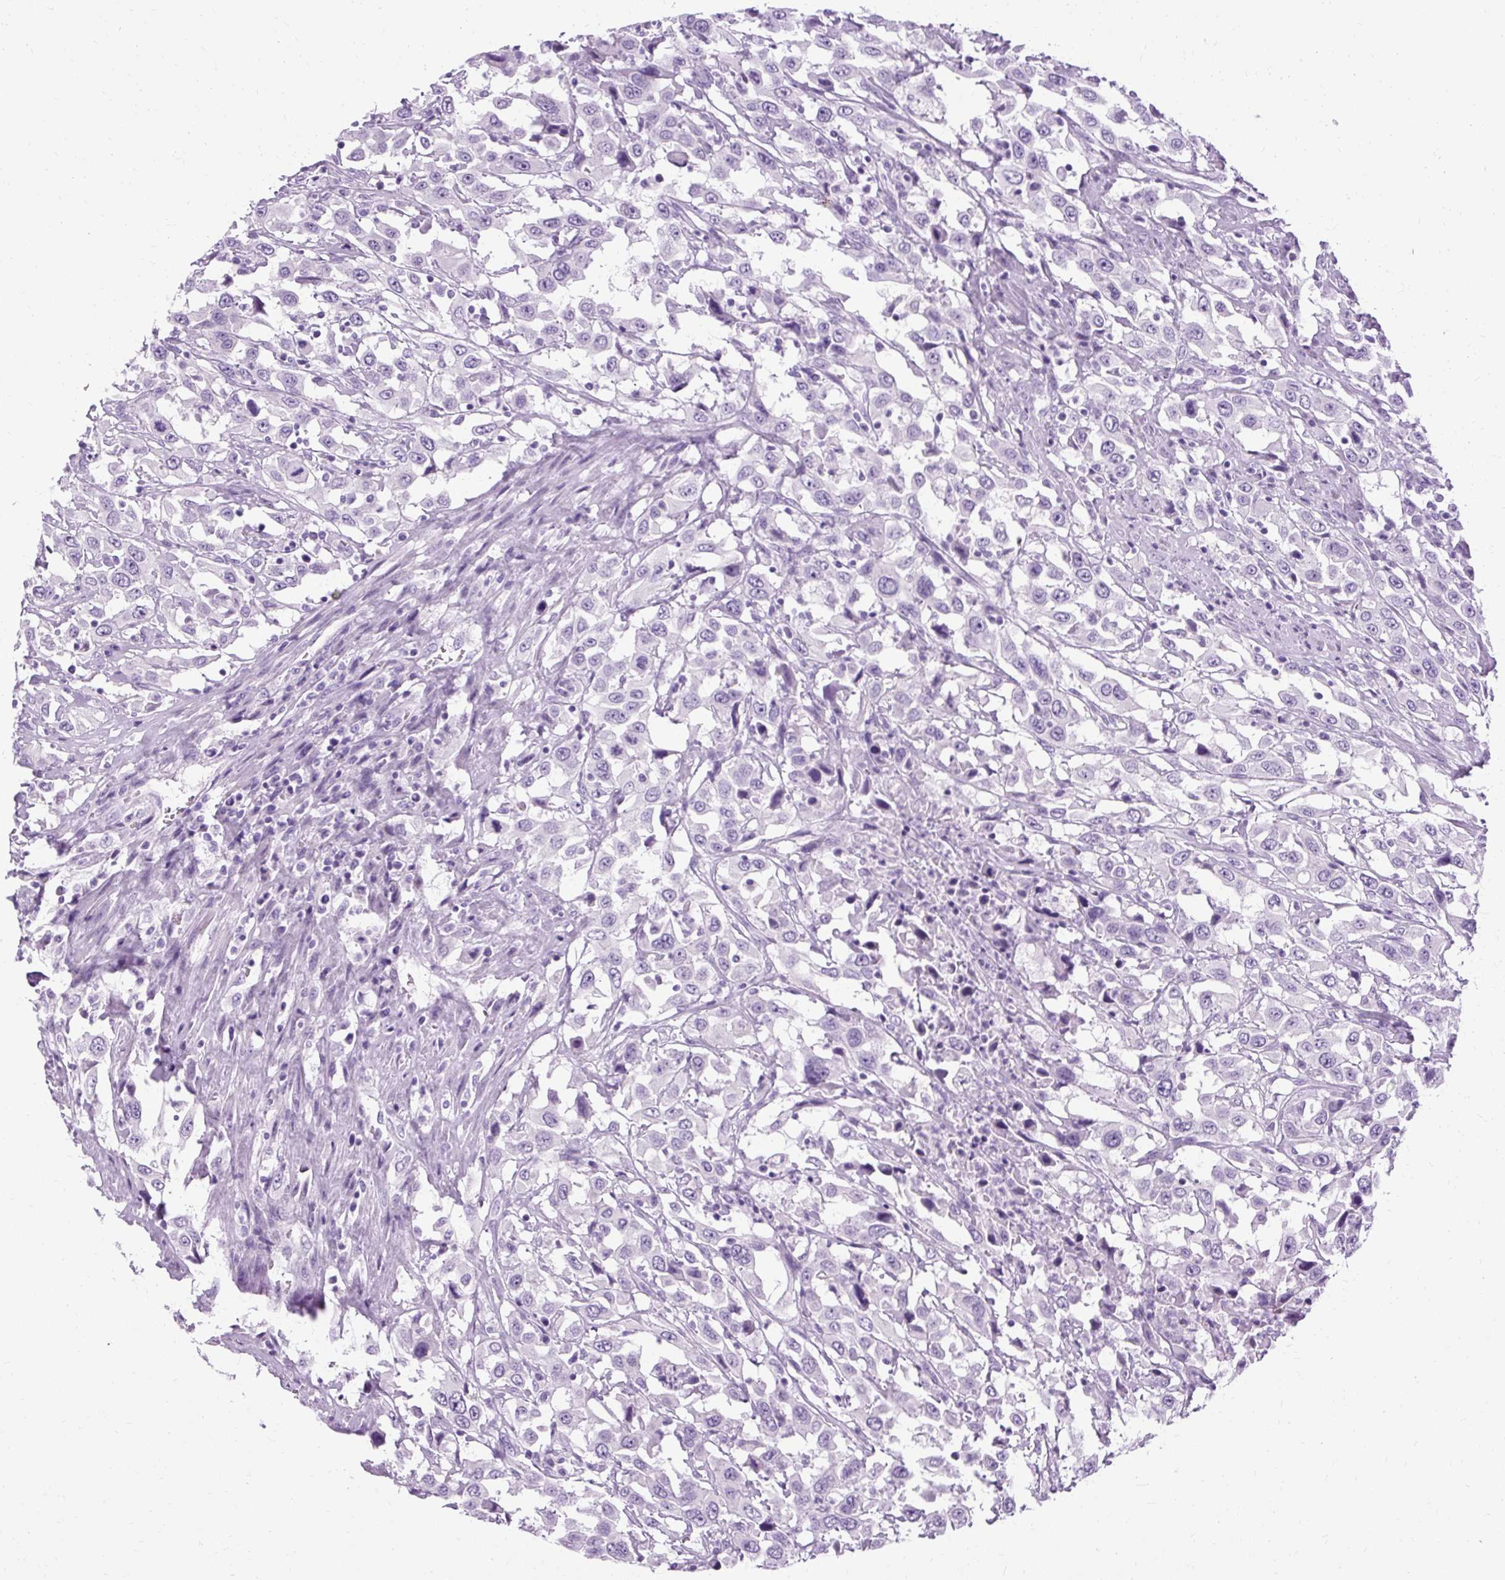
{"staining": {"intensity": "negative", "quantity": "none", "location": "none"}, "tissue": "urothelial cancer", "cell_type": "Tumor cells", "image_type": "cancer", "snomed": [{"axis": "morphology", "description": "Urothelial carcinoma, High grade"}, {"axis": "topography", "description": "Urinary bladder"}], "caption": "Tumor cells show no significant staining in urothelial carcinoma (high-grade).", "gene": "B3GNT4", "patient": {"sex": "male", "age": 61}}